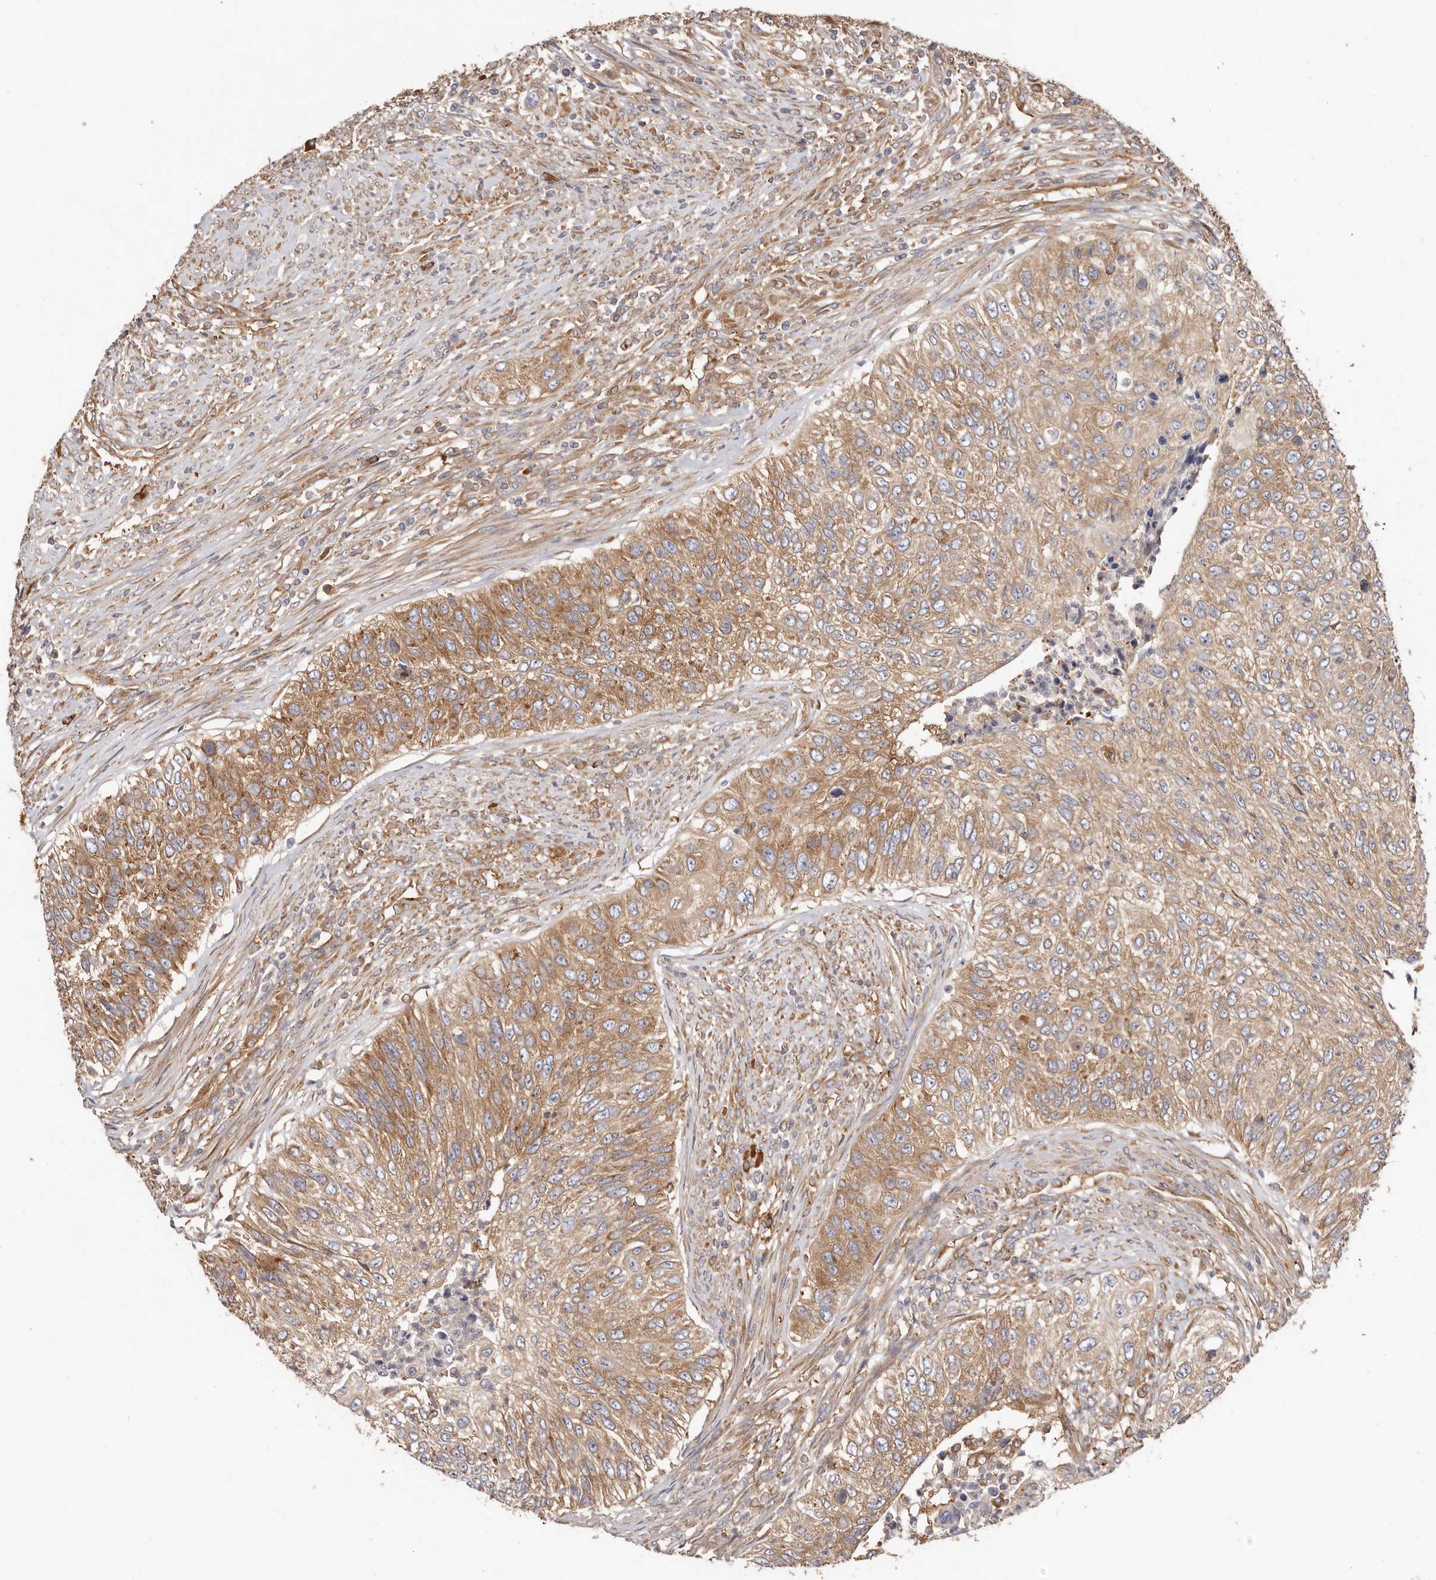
{"staining": {"intensity": "moderate", "quantity": ">75%", "location": "cytoplasmic/membranous"}, "tissue": "urothelial cancer", "cell_type": "Tumor cells", "image_type": "cancer", "snomed": [{"axis": "morphology", "description": "Urothelial carcinoma, High grade"}, {"axis": "topography", "description": "Urinary bladder"}], "caption": "There is medium levels of moderate cytoplasmic/membranous positivity in tumor cells of urothelial cancer, as demonstrated by immunohistochemical staining (brown color).", "gene": "EPRS1", "patient": {"sex": "female", "age": 60}}